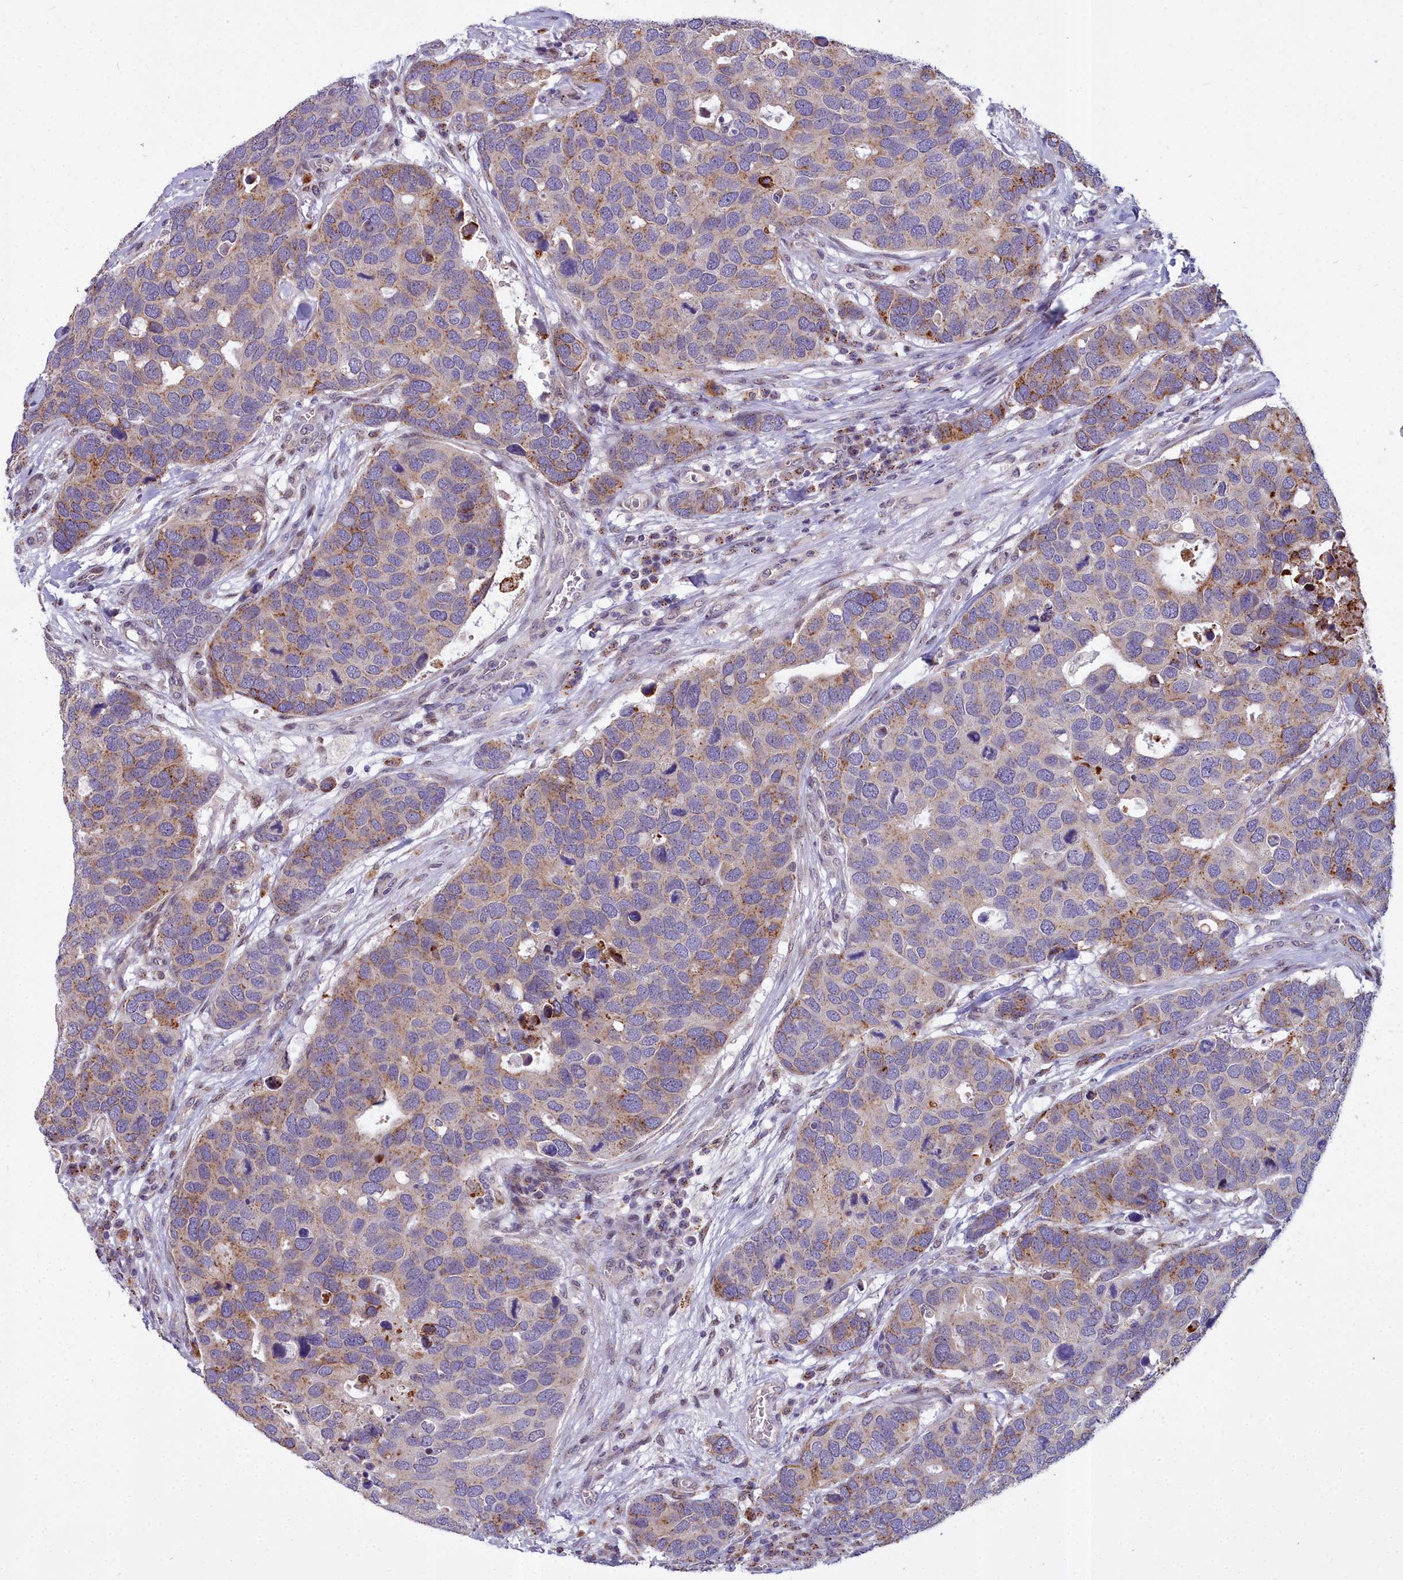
{"staining": {"intensity": "moderate", "quantity": "<25%", "location": "cytoplasmic/membranous"}, "tissue": "breast cancer", "cell_type": "Tumor cells", "image_type": "cancer", "snomed": [{"axis": "morphology", "description": "Duct carcinoma"}, {"axis": "topography", "description": "Breast"}], "caption": "A micrograph of breast cancer (infiltrating ductal carcinoma) stained for a protein reveals moderate cytoplasmic/membranous brown staining in tumor cells.", "gene": "WDPCP", "patient": {"sex": "female", "age": 83}}